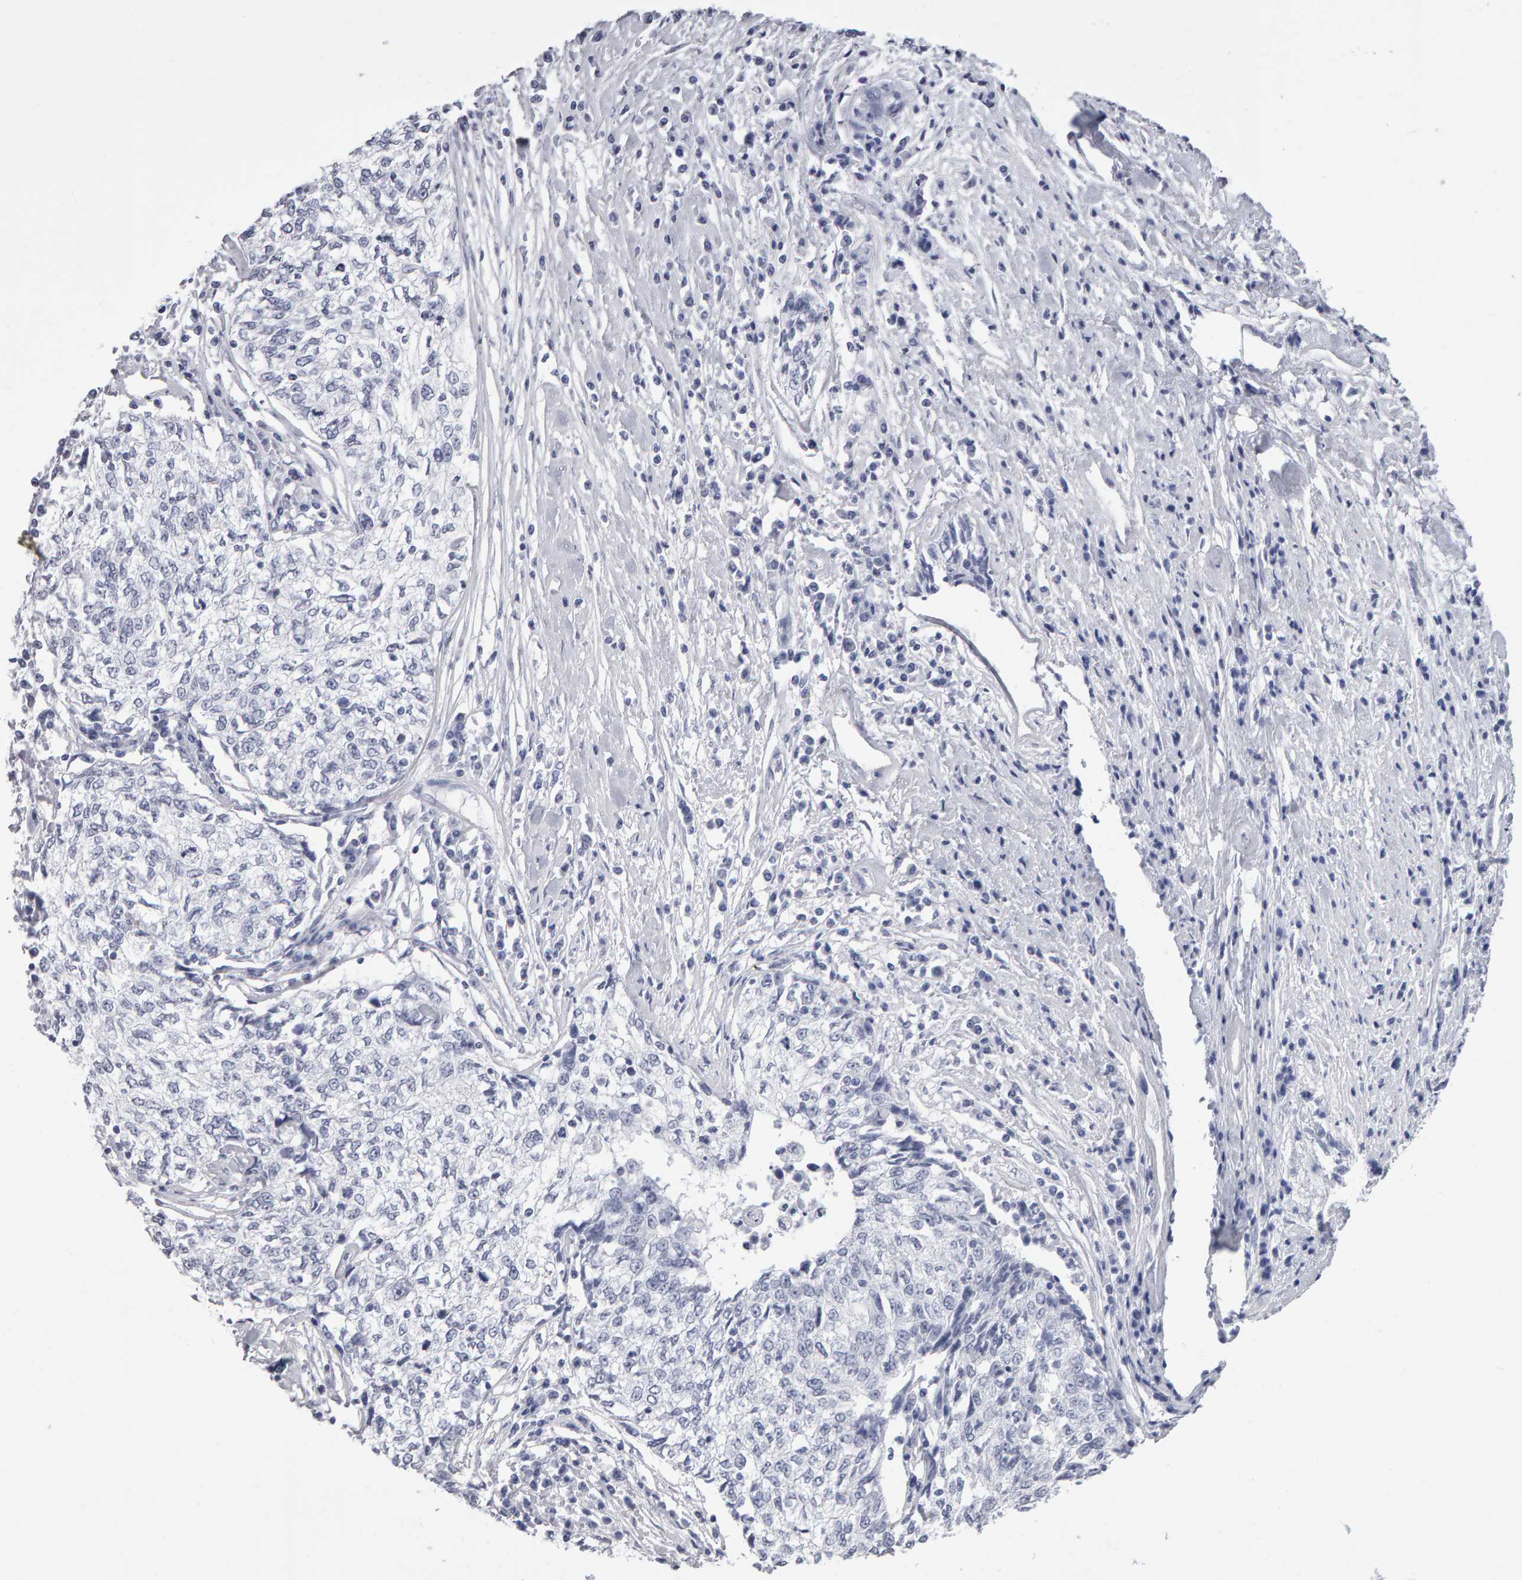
{"staining": {"intensity": "negative", "quantity": "none", "location": "none"}, "tissue": "cervical cancer", "cell_type": "Tumor cells", "image_type": "cancer", "snomed": [{"axis": "morphology", "description": "Squamous cell carcinoma, NOS"}, {"axis": "topography", "description": "Cervix"}], "caption": "The histopathology image shows no staining of tumor cells in squamous cell carcinoma (cervical).", "gene": "NCDN", "patient": {"sex": "female", "age": 57}}